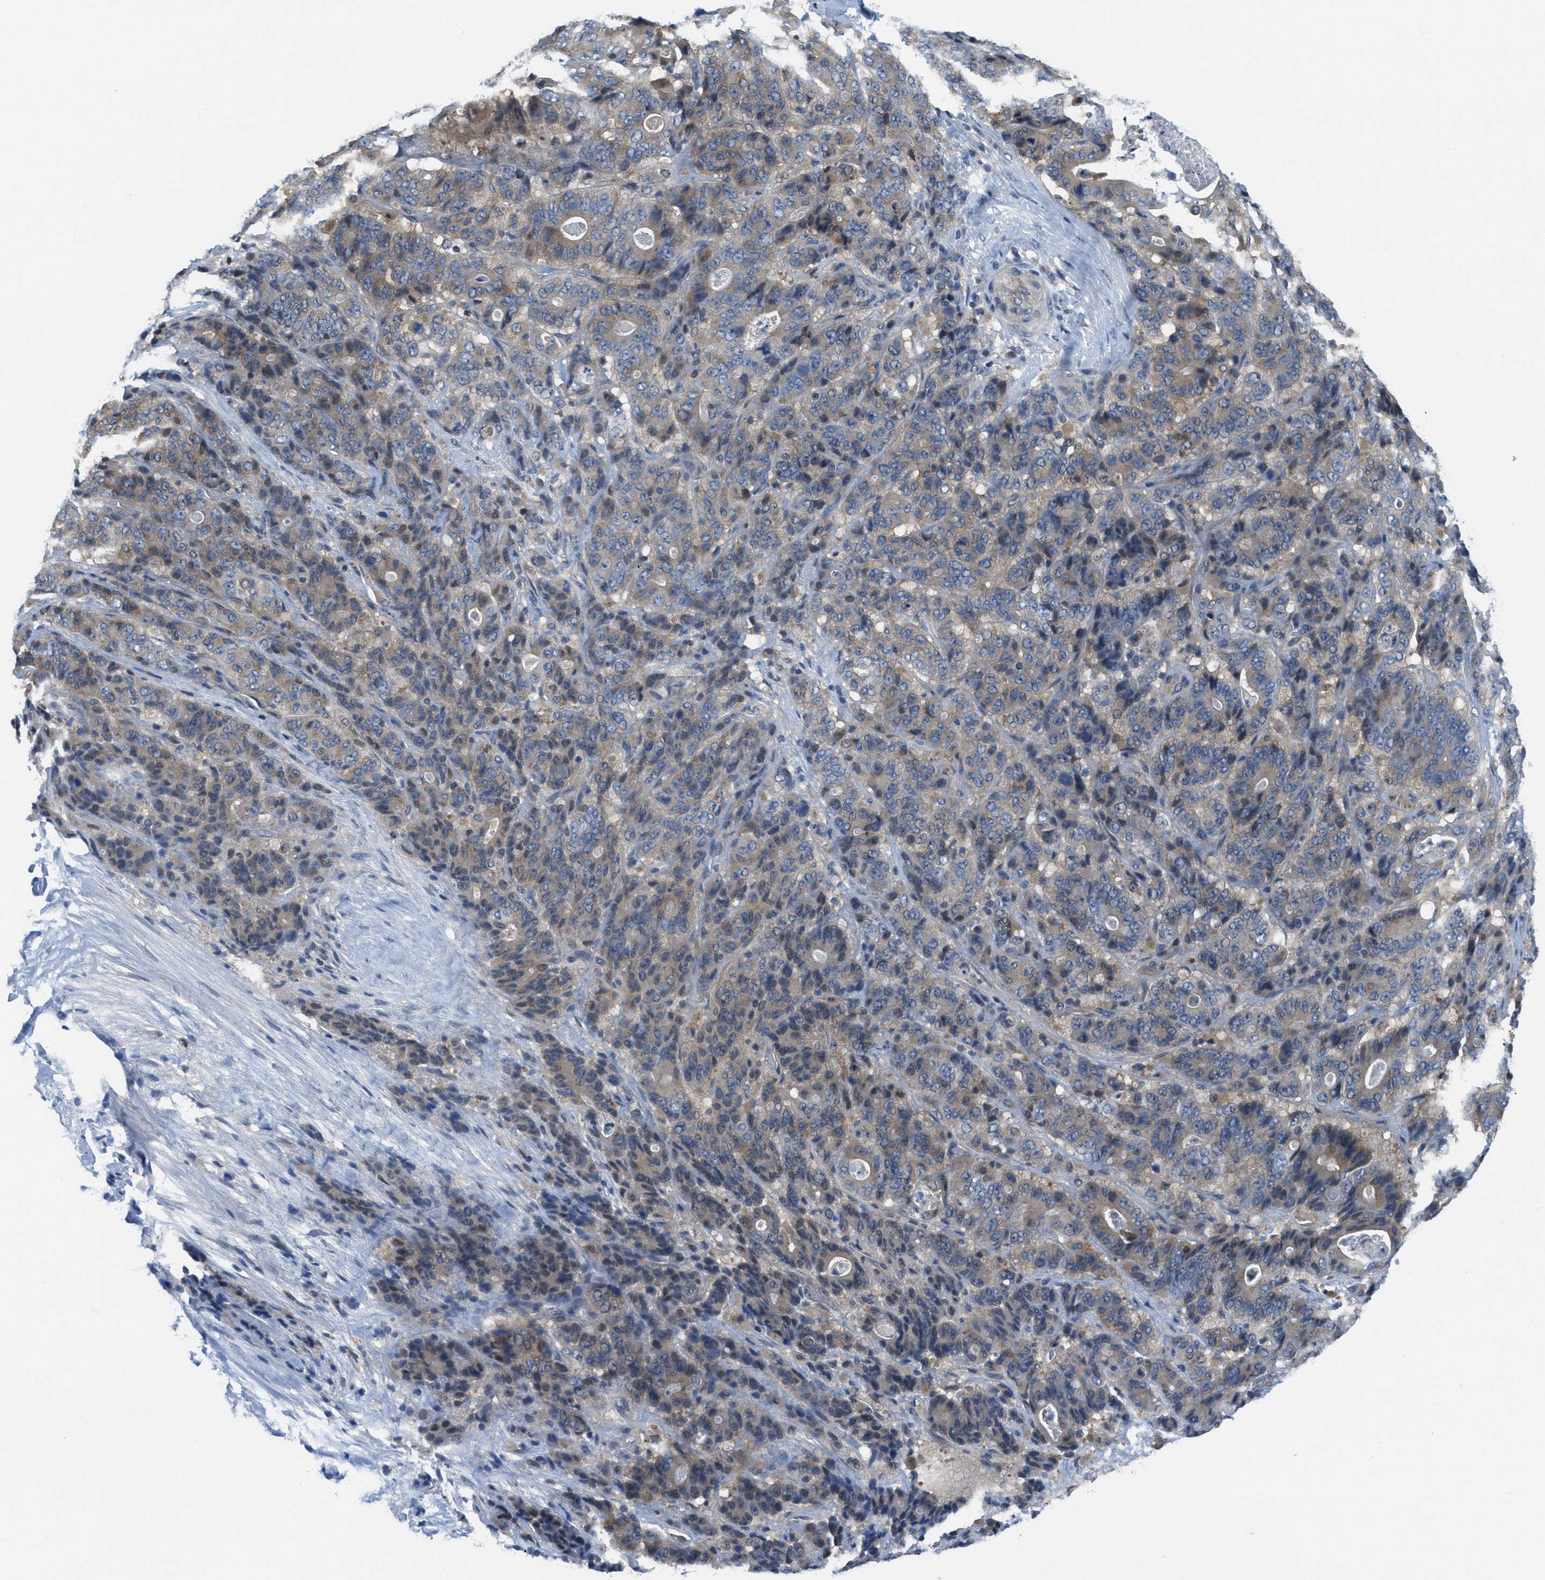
{"staining": {"intensity": "weak", "quantity": "25%-75%", "location": "cytoplasmic/membranous"}, "tissue": "stomach cancer", "cell_type": "Tumor cells", "image_type": "cancer", "snomed": [{"axis": "morphology", "description": "Adenocarcinoma, NOS"}, {"axis": "topography", "description": "Stomach"}], "caption": "IHC of stomach adenocarcinoma shows low levels of weak cytoplasmic/membranous expression in about 25%-75% of tumor cells.", "gene": "PIP5K1C", "patient": {"sex": "female", "age": 73}}